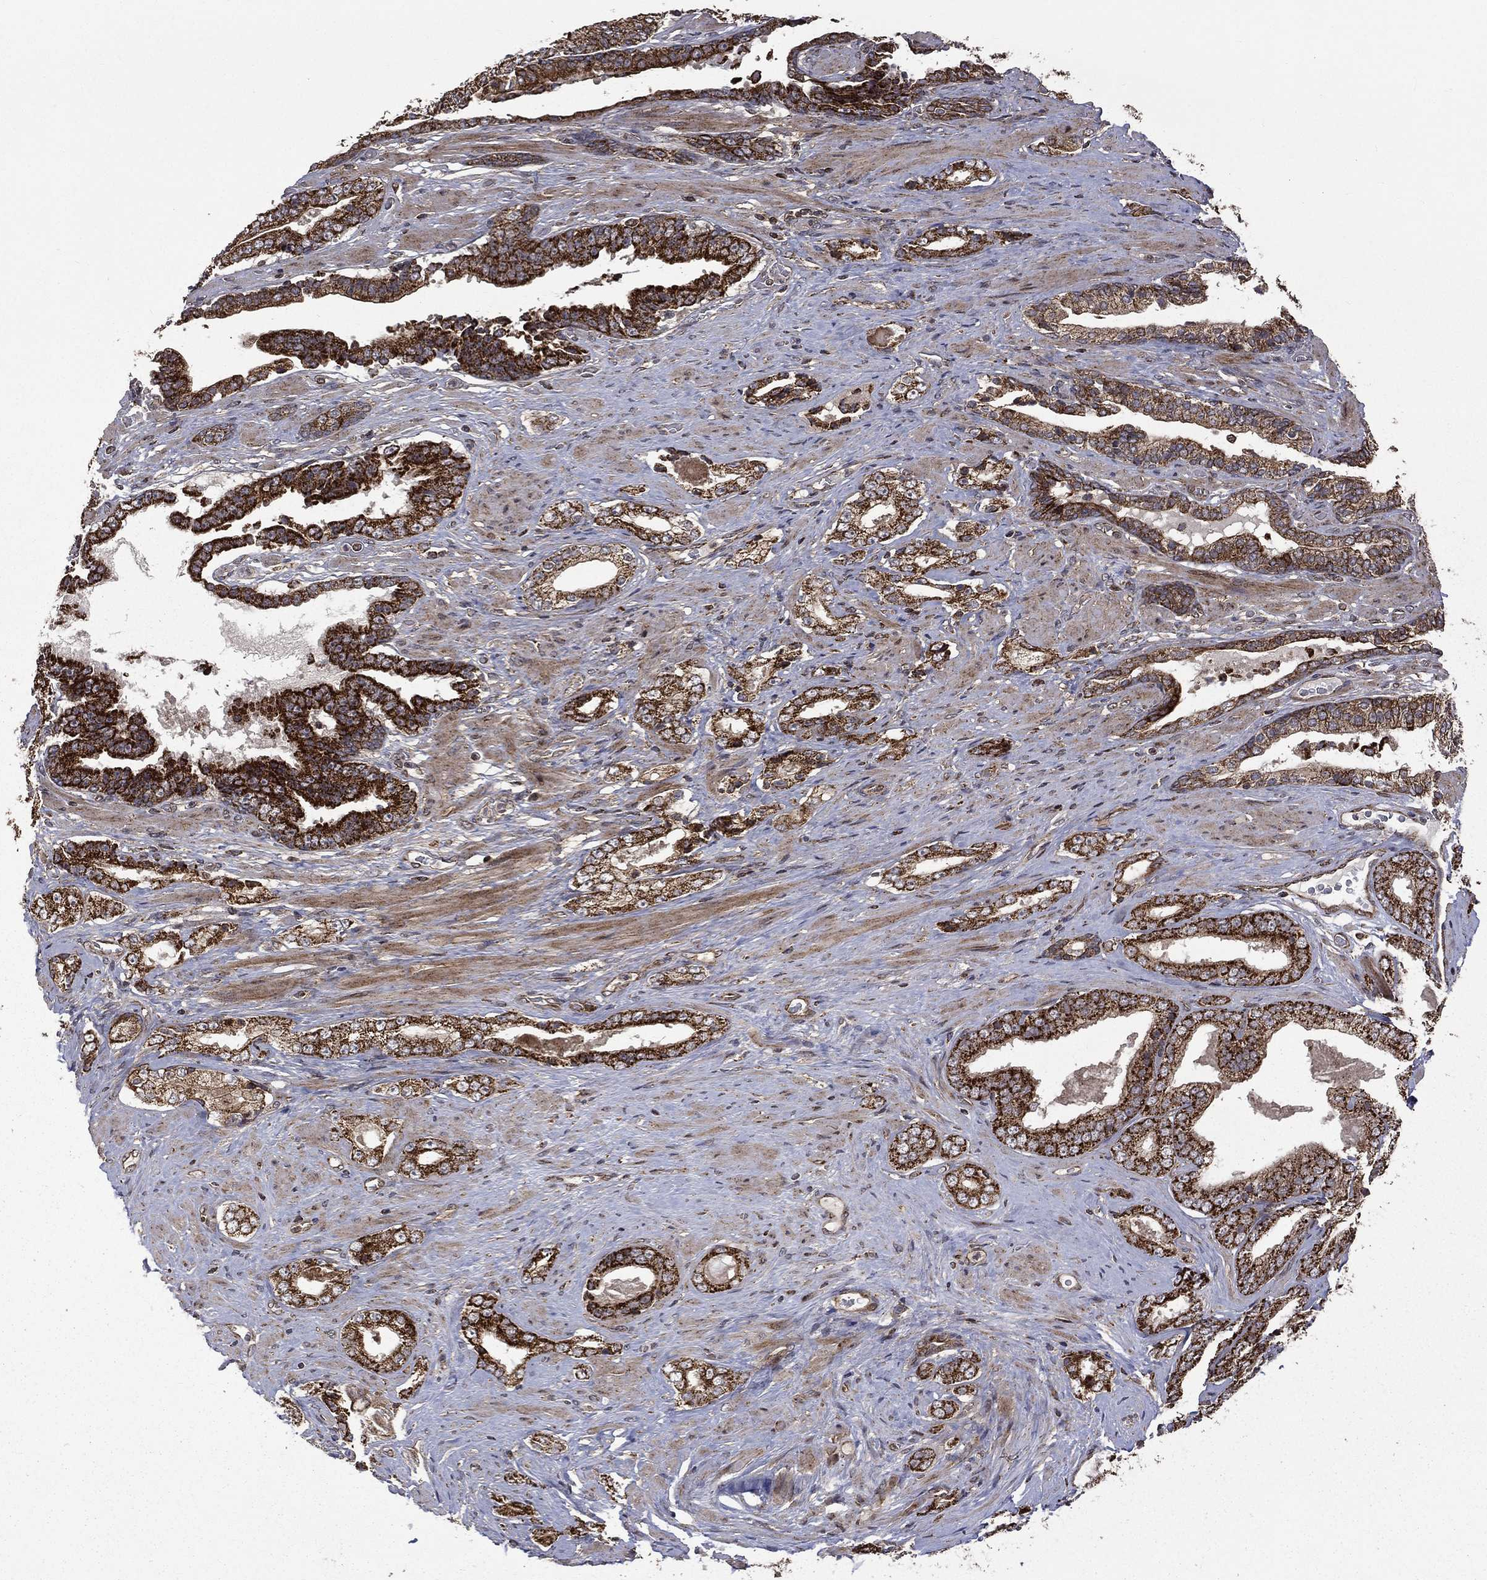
{"staining": {"intensity": "strong", "quantity": ">75%", "location": "cytoplasmic/membranous"}, "tissue": "prostate cancer", "cell_type": "Tumor cells", "image_type": "cancer", "snomed": [{"axis": "morphology", "description": "Adenocarcinoma, Low grade"}, {"axis": "topography", "description": "Prostate and seminal vesicle, NOS"}], "caption": "Immunohistochemical staining of low-grade adenocarcinoma (prostate) displays high levels of strong cytoplasmic/membranous expression in about >75% of tumor cells.", "gene": "GIMAP6", "patient": {"sex": "male", "age": 61}}